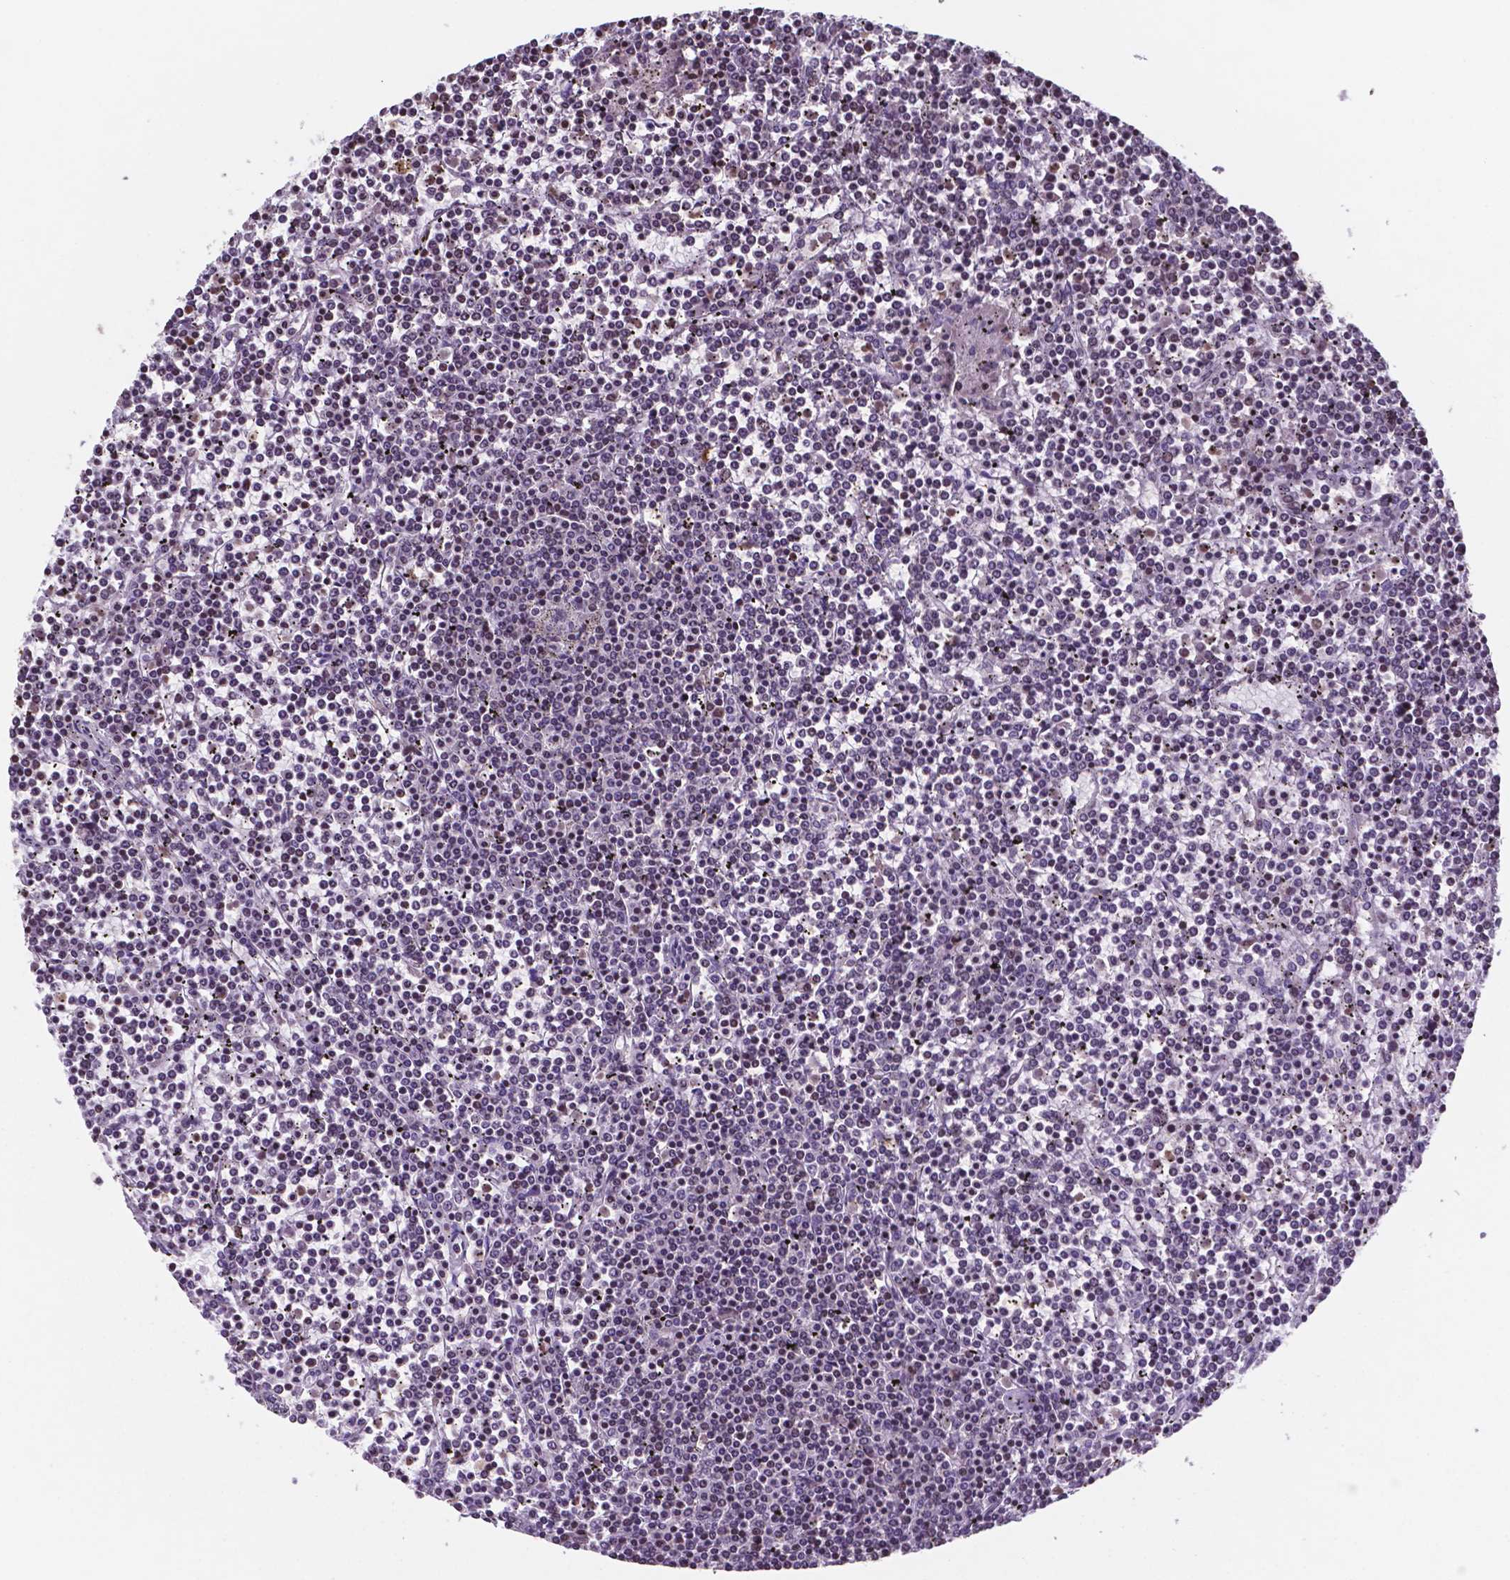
{"staining": {"intensity": "negative", "quantity": "none", "location": "none"}, "tissue": "lymphoma", "cell_type": "Tumor cells", "image_type": "cancer", "snomed": [{"axis": "morphology", "description": "Malignant lymphoma, non-Hodgkin's type, Low grade"}, {"axis": "topography", "description": "Spleen"}], "caption": "Tumor cells are negative for protein expression in human lymphoma.", "gene": "MLC1", "patient": {"sex": "female", "age": 19}}